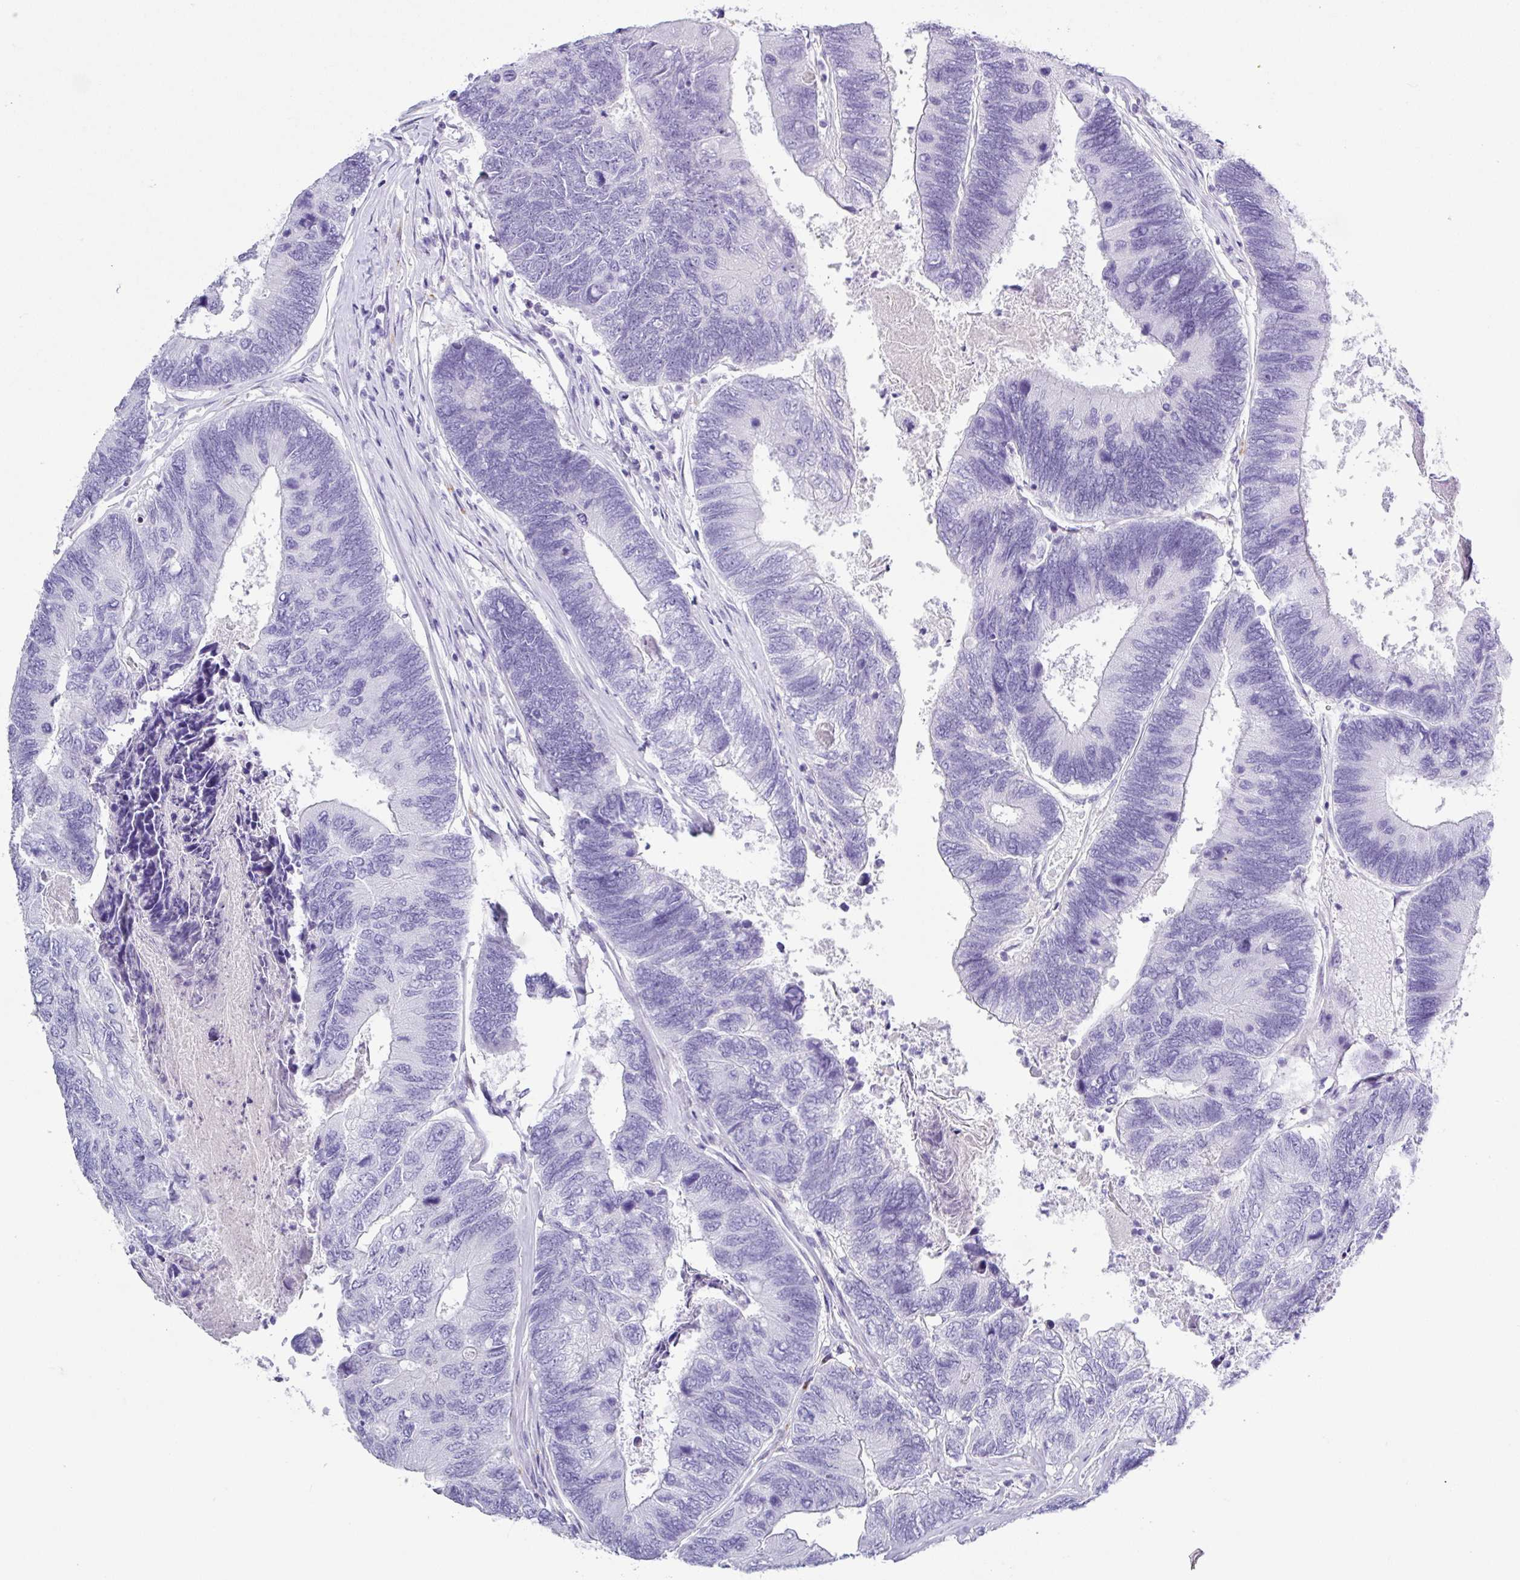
{"staining": {"intensity": "negative", "quantity": "none", "location": "none"}, "tissue": "colorectal cancer", "cell_type": "Tumor cells", "image_type": "cancer", "snomed": [{"axis": "morphology", "description": "Adenocarcinoma, NOS"}, {"axis": "topography", "description": "Colon"}], "caption": "A high-resolution micrograph shows immunohistochemistry staining of colorectal cancer, which demonstrates no significant expression in tumor cells.", "gene": "ZG16", "patient": {"sex": "female", "age": 67}}